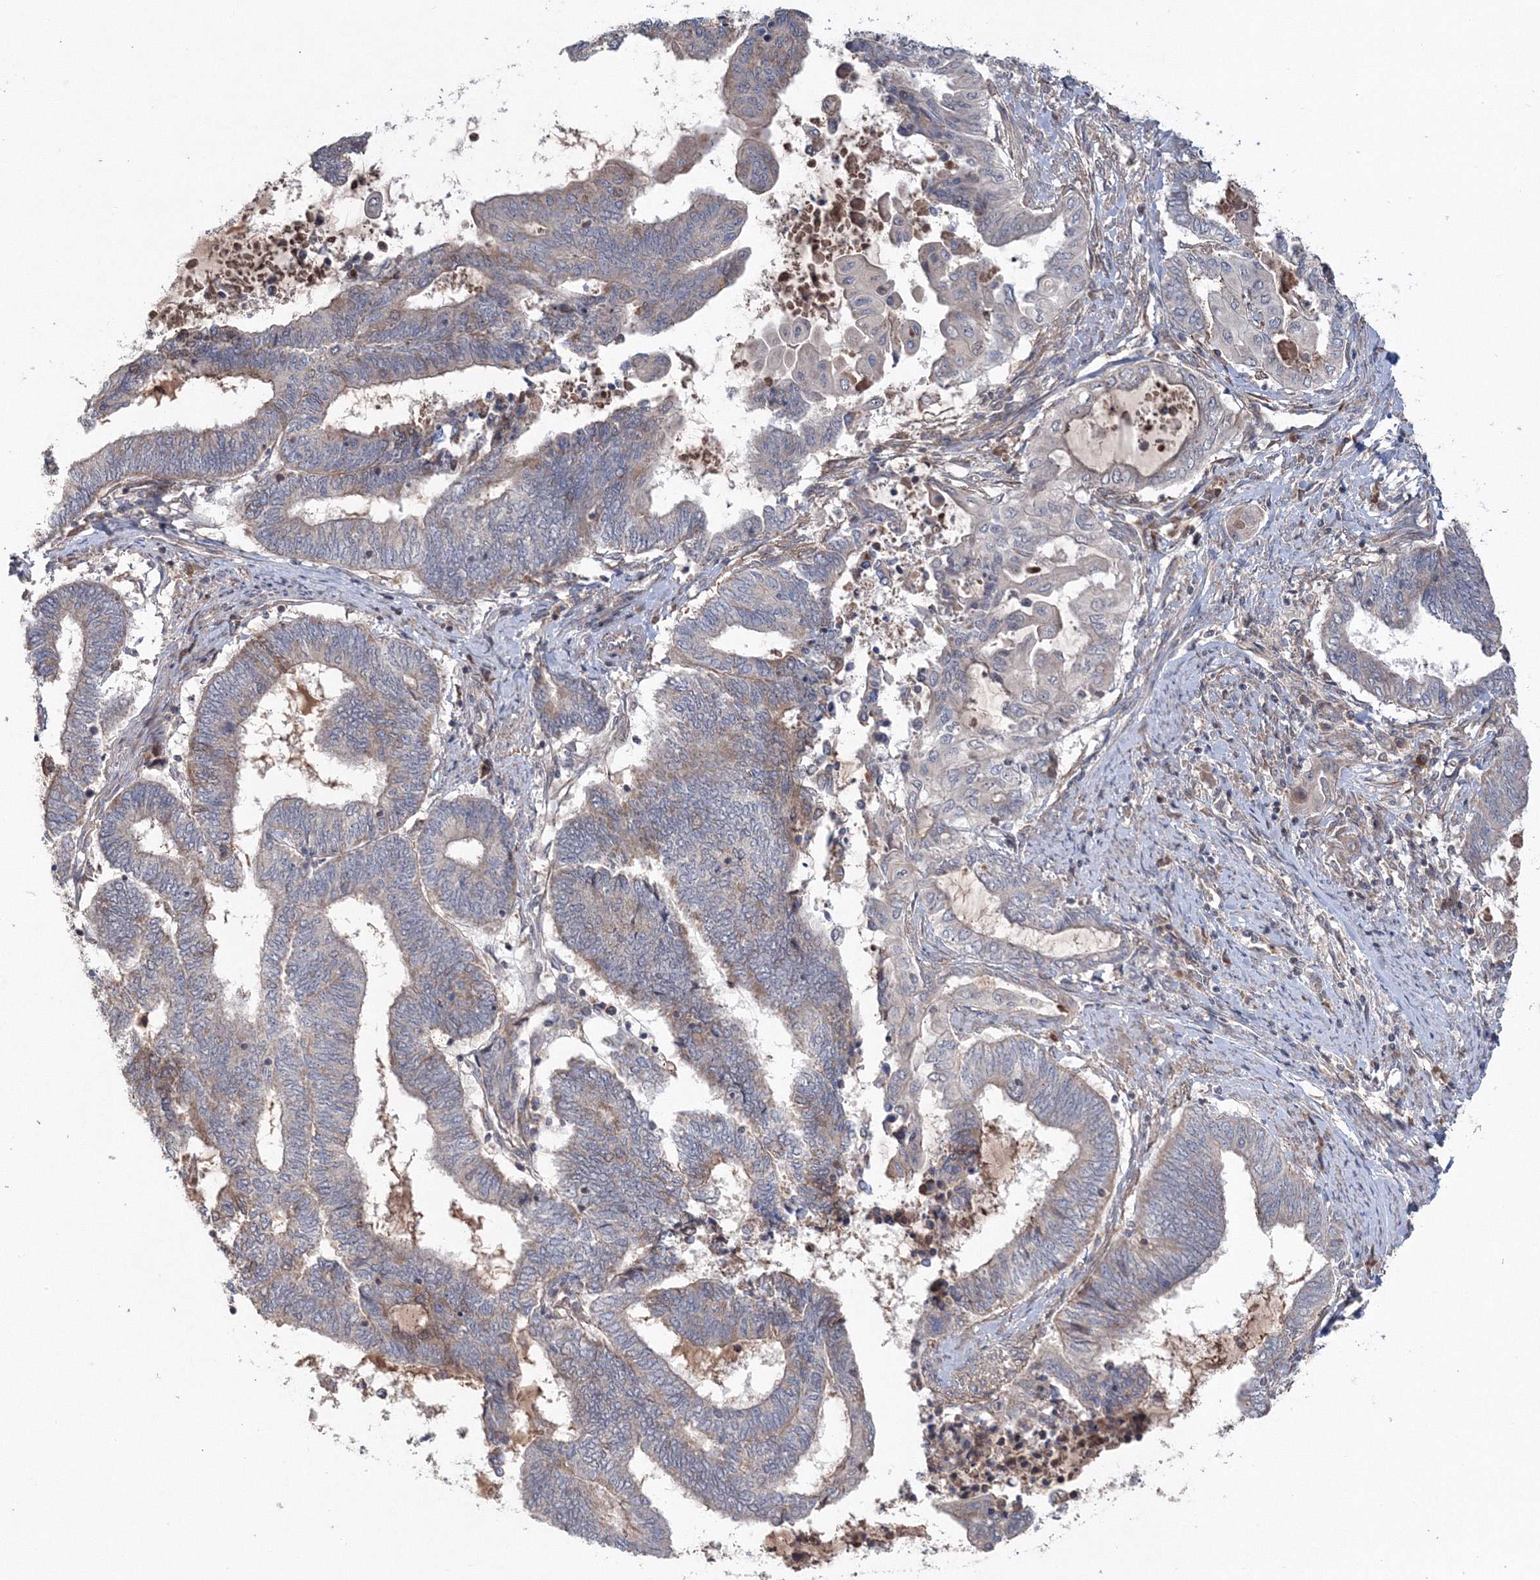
{"staining": {"intensity": "weak", "quantity": "<25%", "location": "cytoplasmic/membranous"}, "tissue": "endometrial cancer", "cell_type": "Tumor cells", "image_type": "cancer", "snomed": [{"axis": "morphology", "description": "Adenocarcinoma, NOS"}, {"axis": "topography", "description": "Uterus"}, {"axis": "topography", "description": "Endometrium"}], "caption": "This is an immunohistochemistry (IHC) histopathology image of human endometrial cancer (adenocarcinoma). There is no expression in tumor cells.", "gene": "NOA1", "patient": {"sex": "female", "age": 70}}